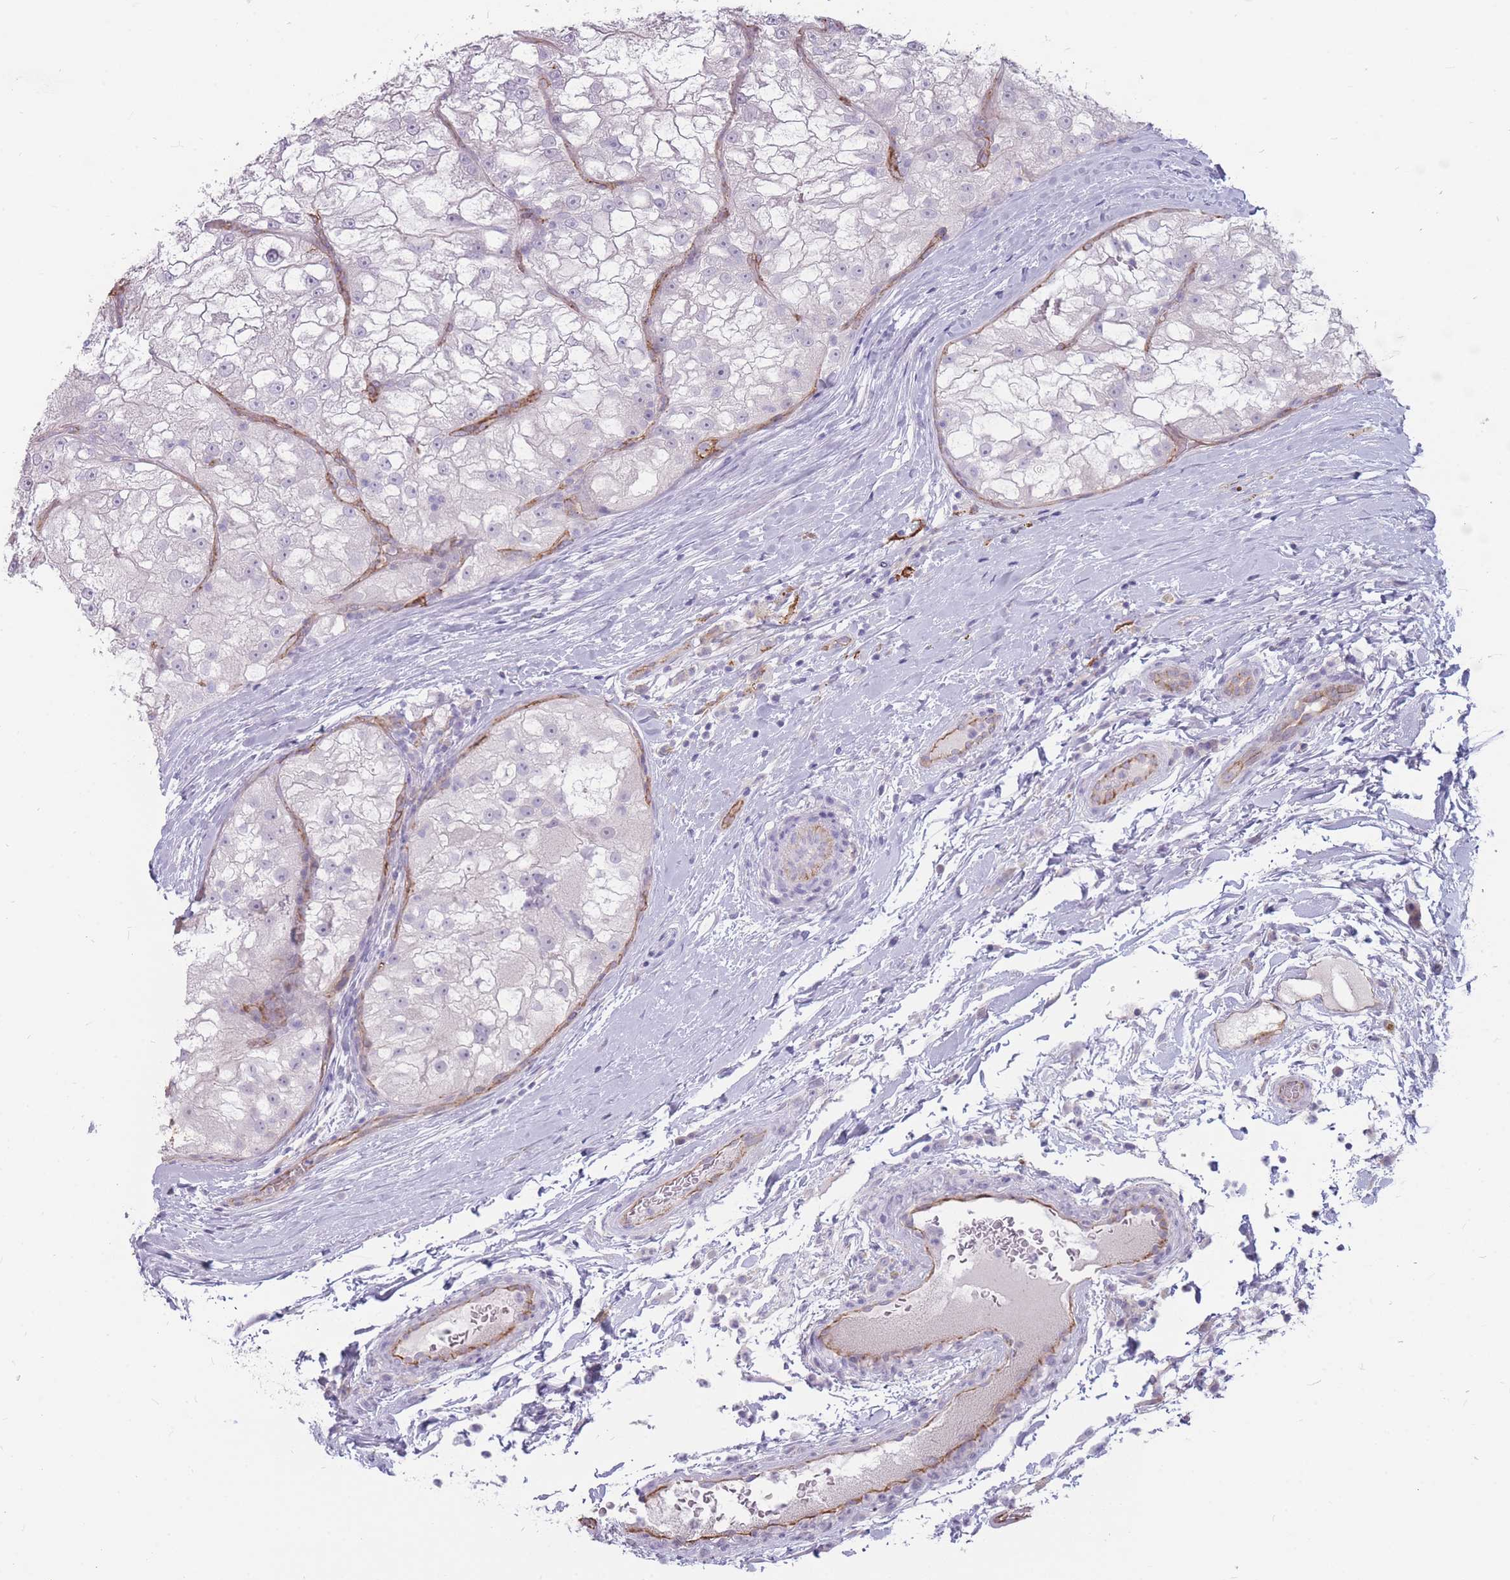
{"staining": {"intensity": "negative", "quantity": "none", "location": "none"}, "tissue": "renal cancer", "cell_type": "Tumor cells", "image_type": "cancer", "snomed": [{"axis": "morphology", "description": "Adenocarcinoma, NOS"}, {"axis": "topography", "description": "Kidney"}], "caption": "Immunohistochemistry of human renal adenocarcinoma demonstrates no positivity in tumor cells. (Stains: DAB (3,3'-diaminobenzidine) immunohistochemistry with hematoxylin counter stain, Microscopy: brightfield microscopy at high magnification).", "gene": "GNA11", "patient": {"sex": "female", "age": 72}}